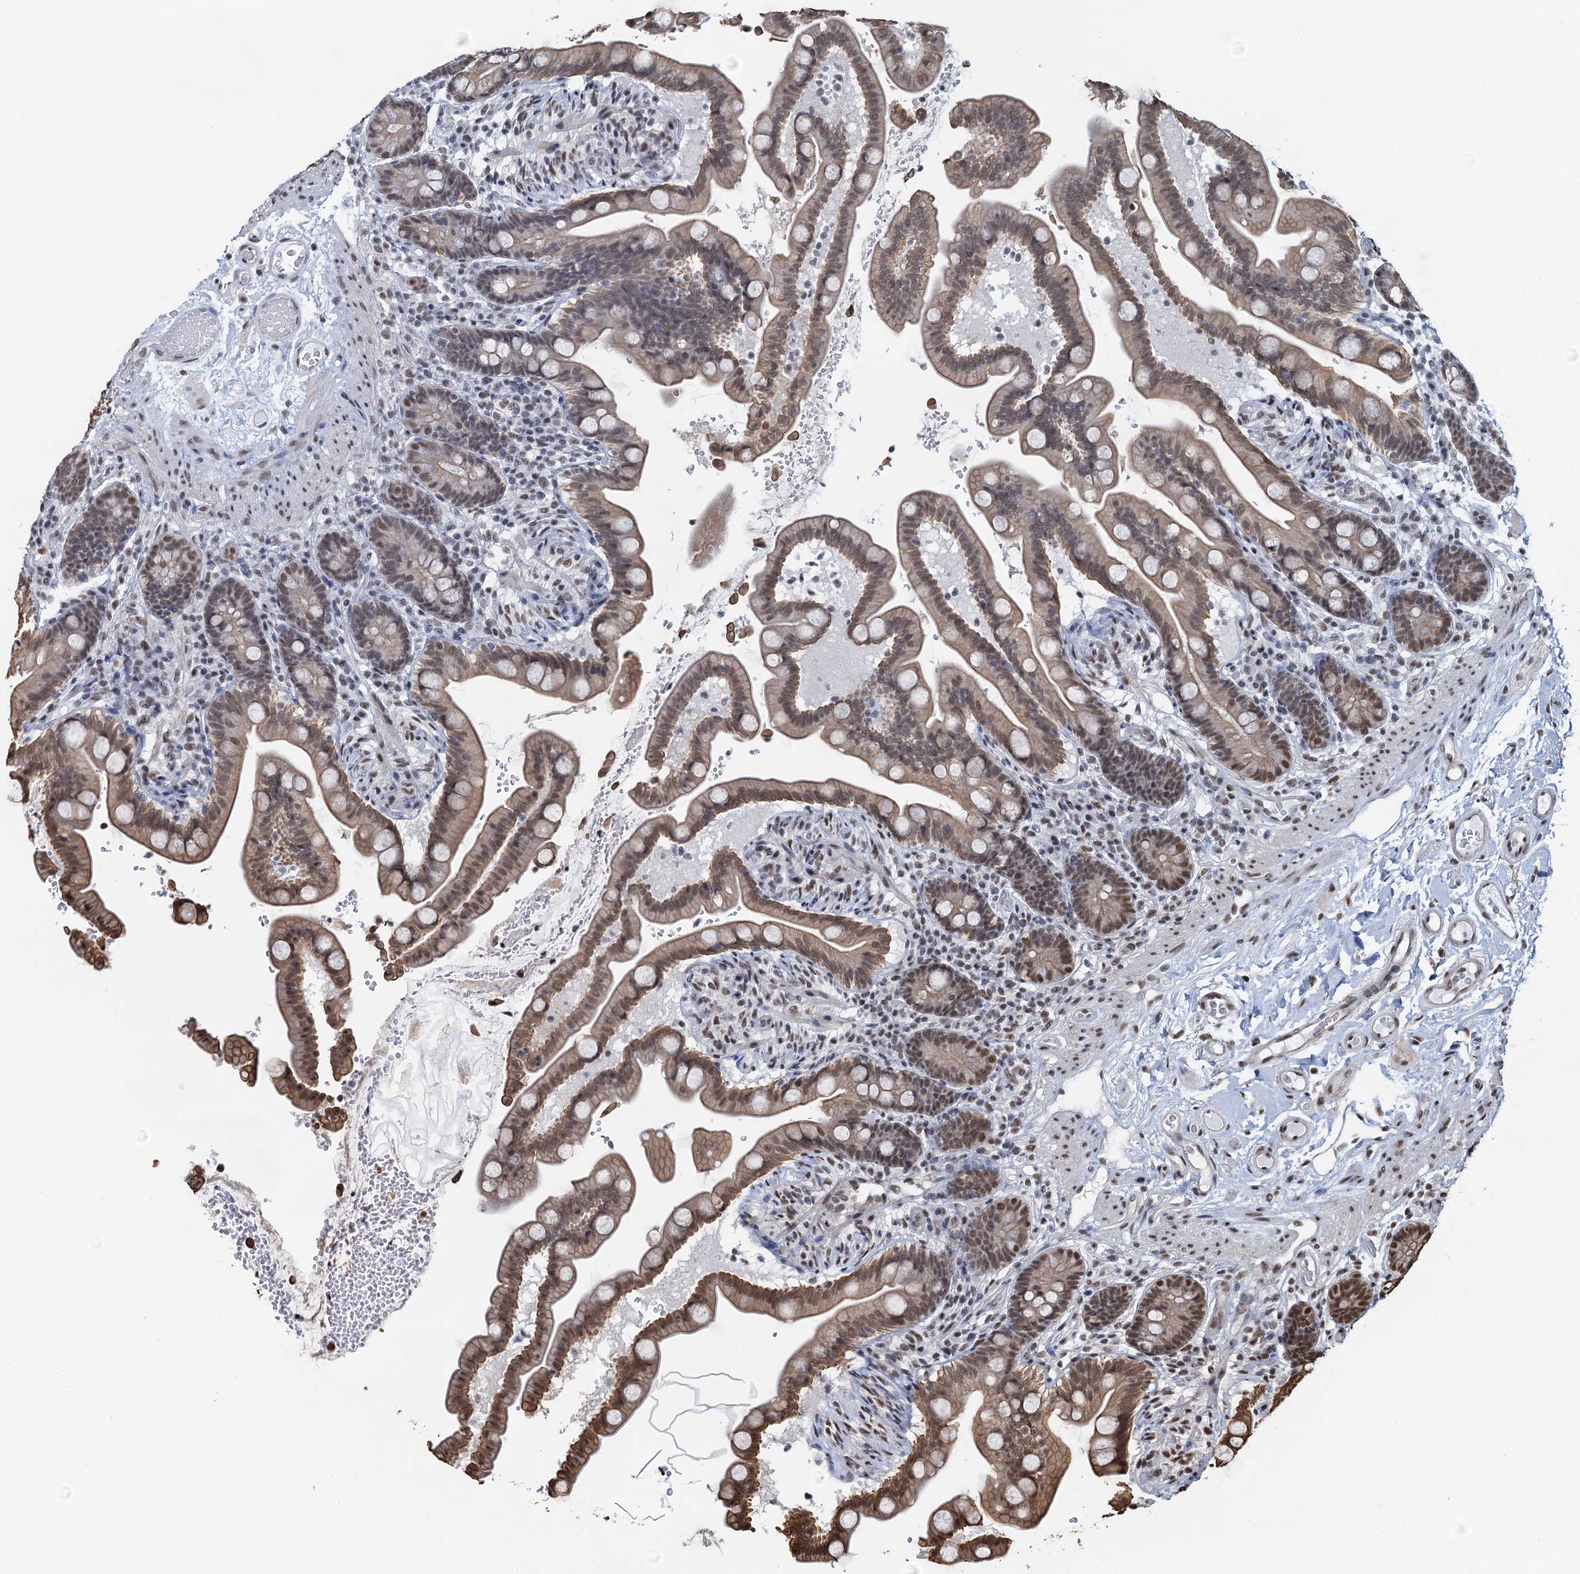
{"staining": {"intensity": "moderate", "quantity": ">75%", "location": "nuclear"}, "tissue": "colon", "cell_type": "Endothelial cells", "image_type": "normal", "snomed": [{"axis": "morphology", "description": "Normal tissue, NOS"}, {"axis": "topography", "description": "Smooth muscle"}, {"axis": "topography", "description": "Colon"}], "caption": "Approximately >75% of endothelial cells in normal human colon display moderate nuclear protein expression as visualized by brown immunohistochemical staining.", "gene": "ZNF609", "patient": {"sex": "male", "age": 73}}